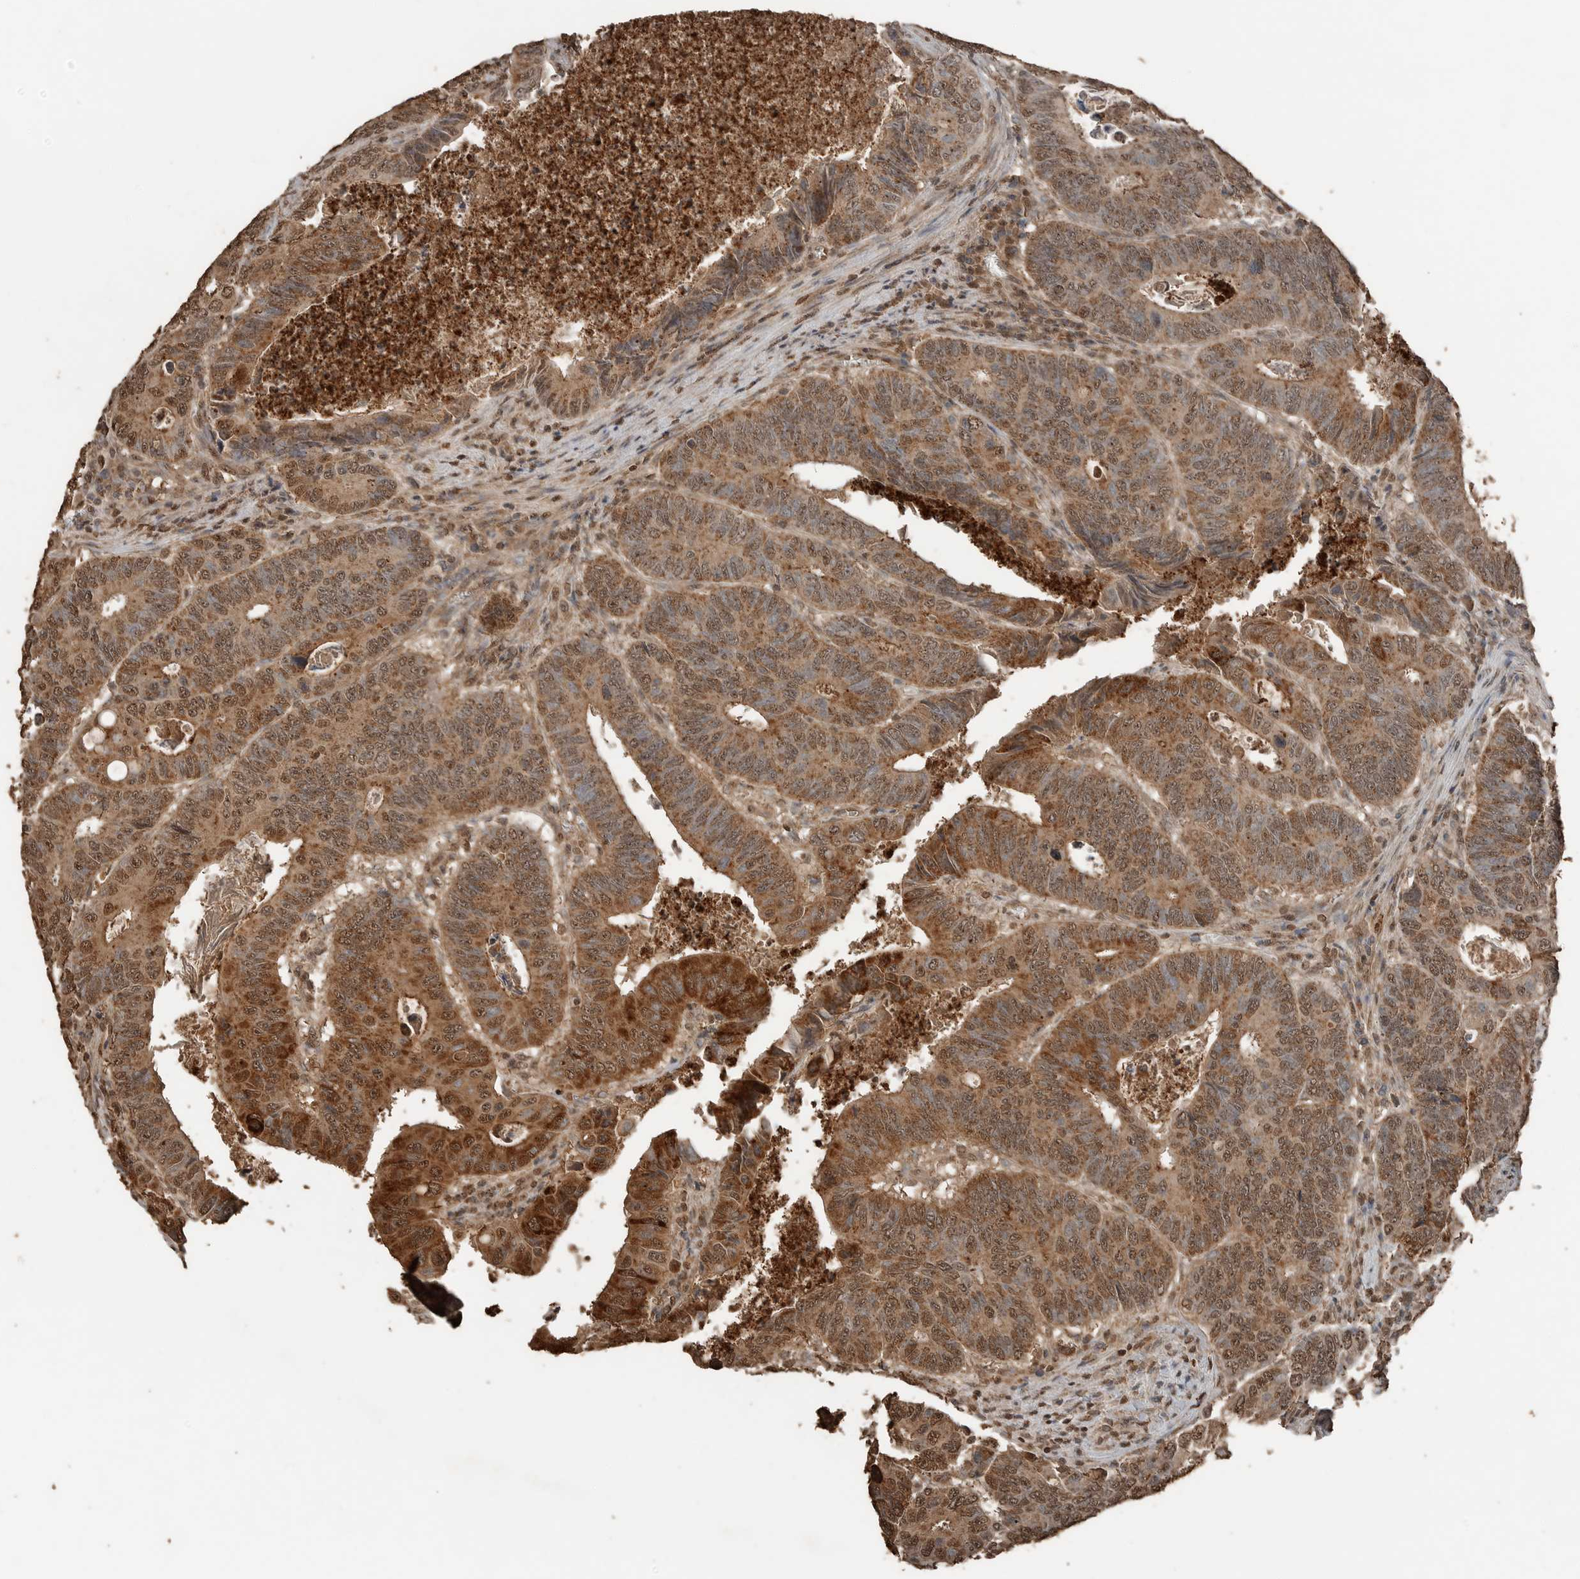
{"staining": {"intensity": "moderate", "quantity": ">75%", "location": "cytoplasmic/membranous,nuclear"}, "tissue": "colorectal cancer", "cell_type": "Tumor cells", "image_type": "cancer", "snomed": [{"axis": "morphology", "description": "Adenocarcinoma, NOS"}, {"axis": "topography", "description": "Colon"}], "caption": "Protein analysis of colorectal cancer (adenocarcinoma) tissue reveals moderate cytoplasmic/membranous and nuclear expression in approximately >75% of tumor cells.", "gene": "BLZF1", "patient": {"sex": "male", "age": 72}}